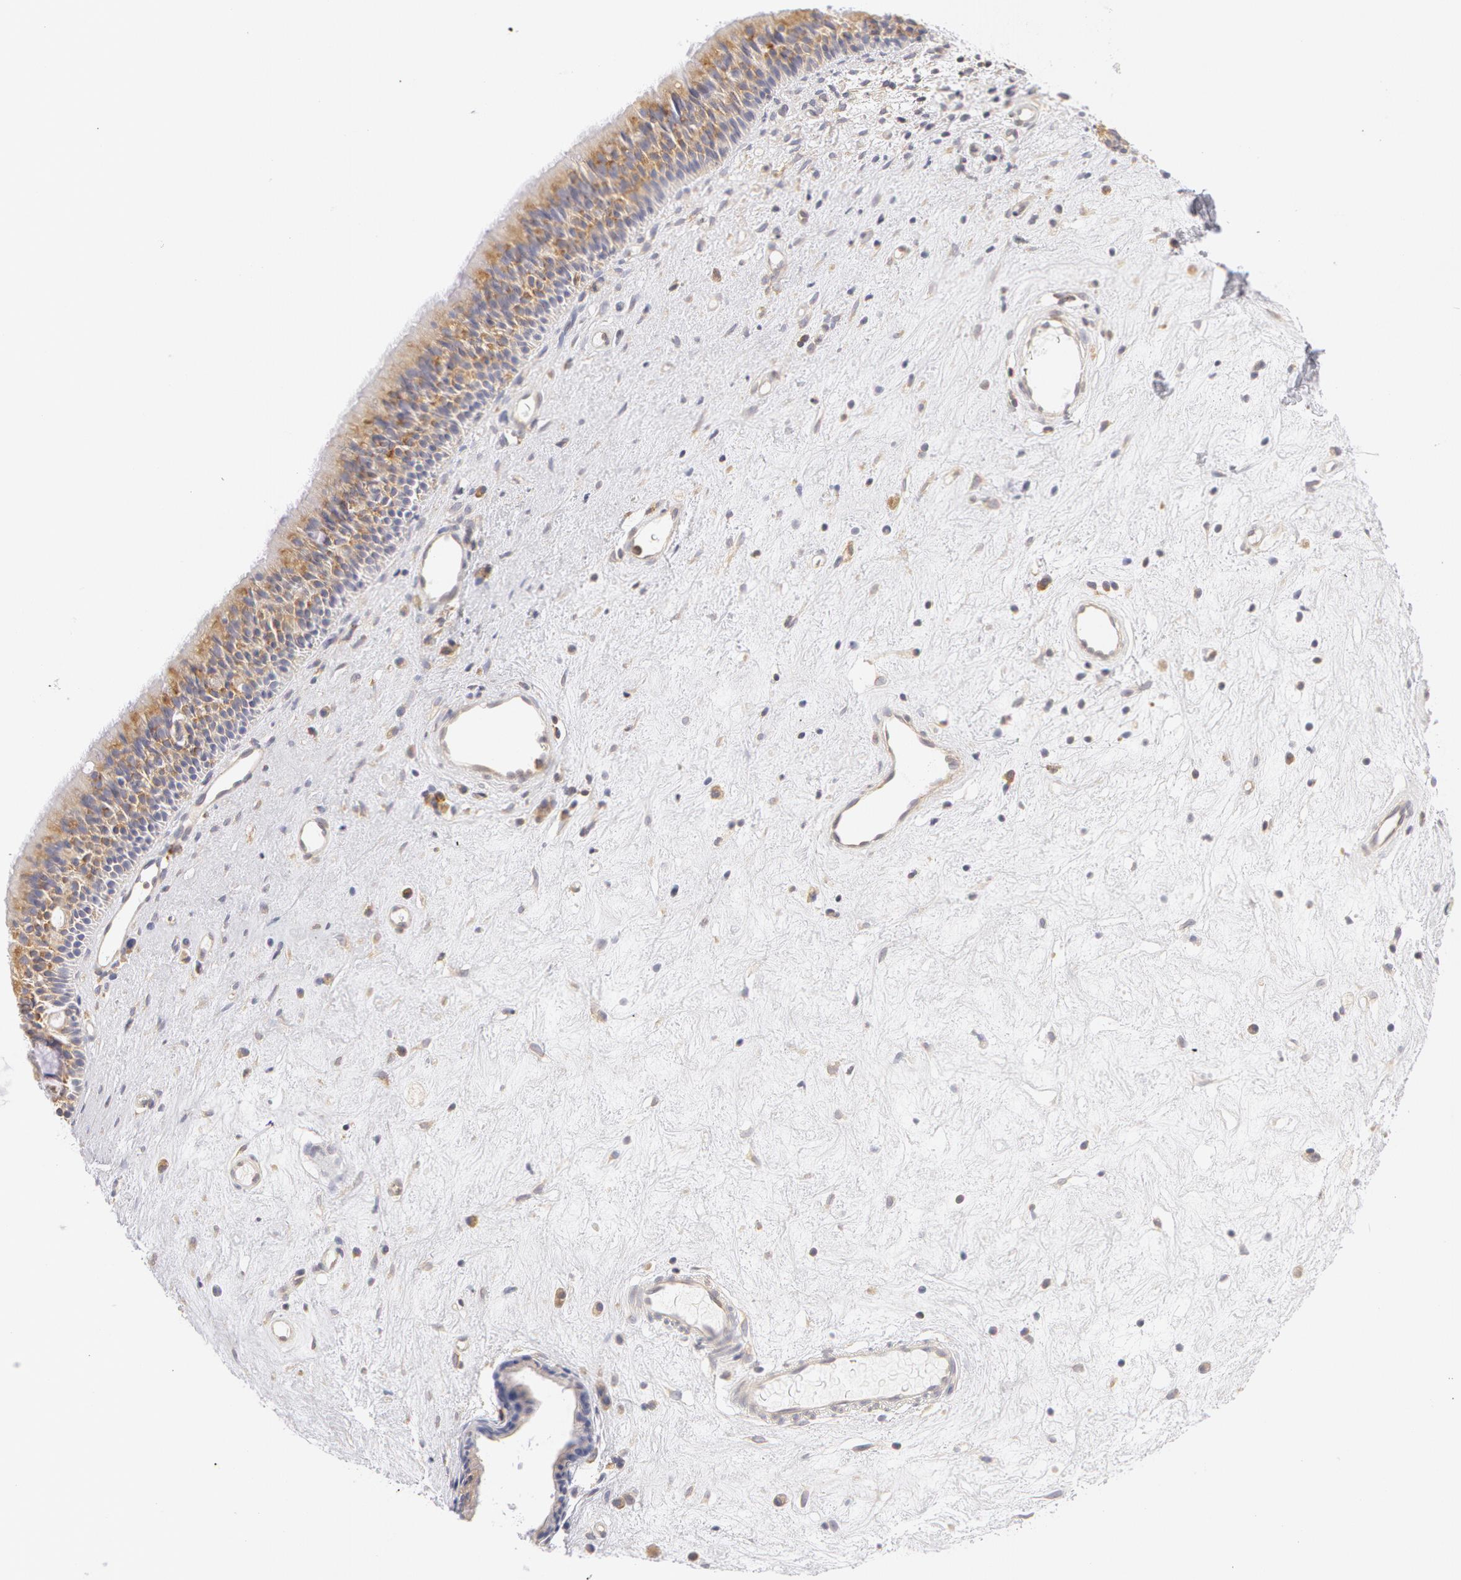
{"staining": {"intensity": "moderate", "quantity": "25%-75%", "location": "cytoplasmic/membranous"}, "tissue": "nasopharynx", "cell_type": "Respiratory epithelial cells", "image_type": "normal", "snomed": [{"axis": "morphology", "description": "Normal tissue, NOS"}, {"axis": "topography", "description": "Nasopharynx"}], "caption": "This micrograph demonstrates immunohistochemistry staining of benign nasopharynx, with medium moderate cytoplasmic/membranous staining in approximately 25%-75% of respiratory epithelial cells.", "gene": "DDX3X", "patient": {"sex": "female", "age": 78}}